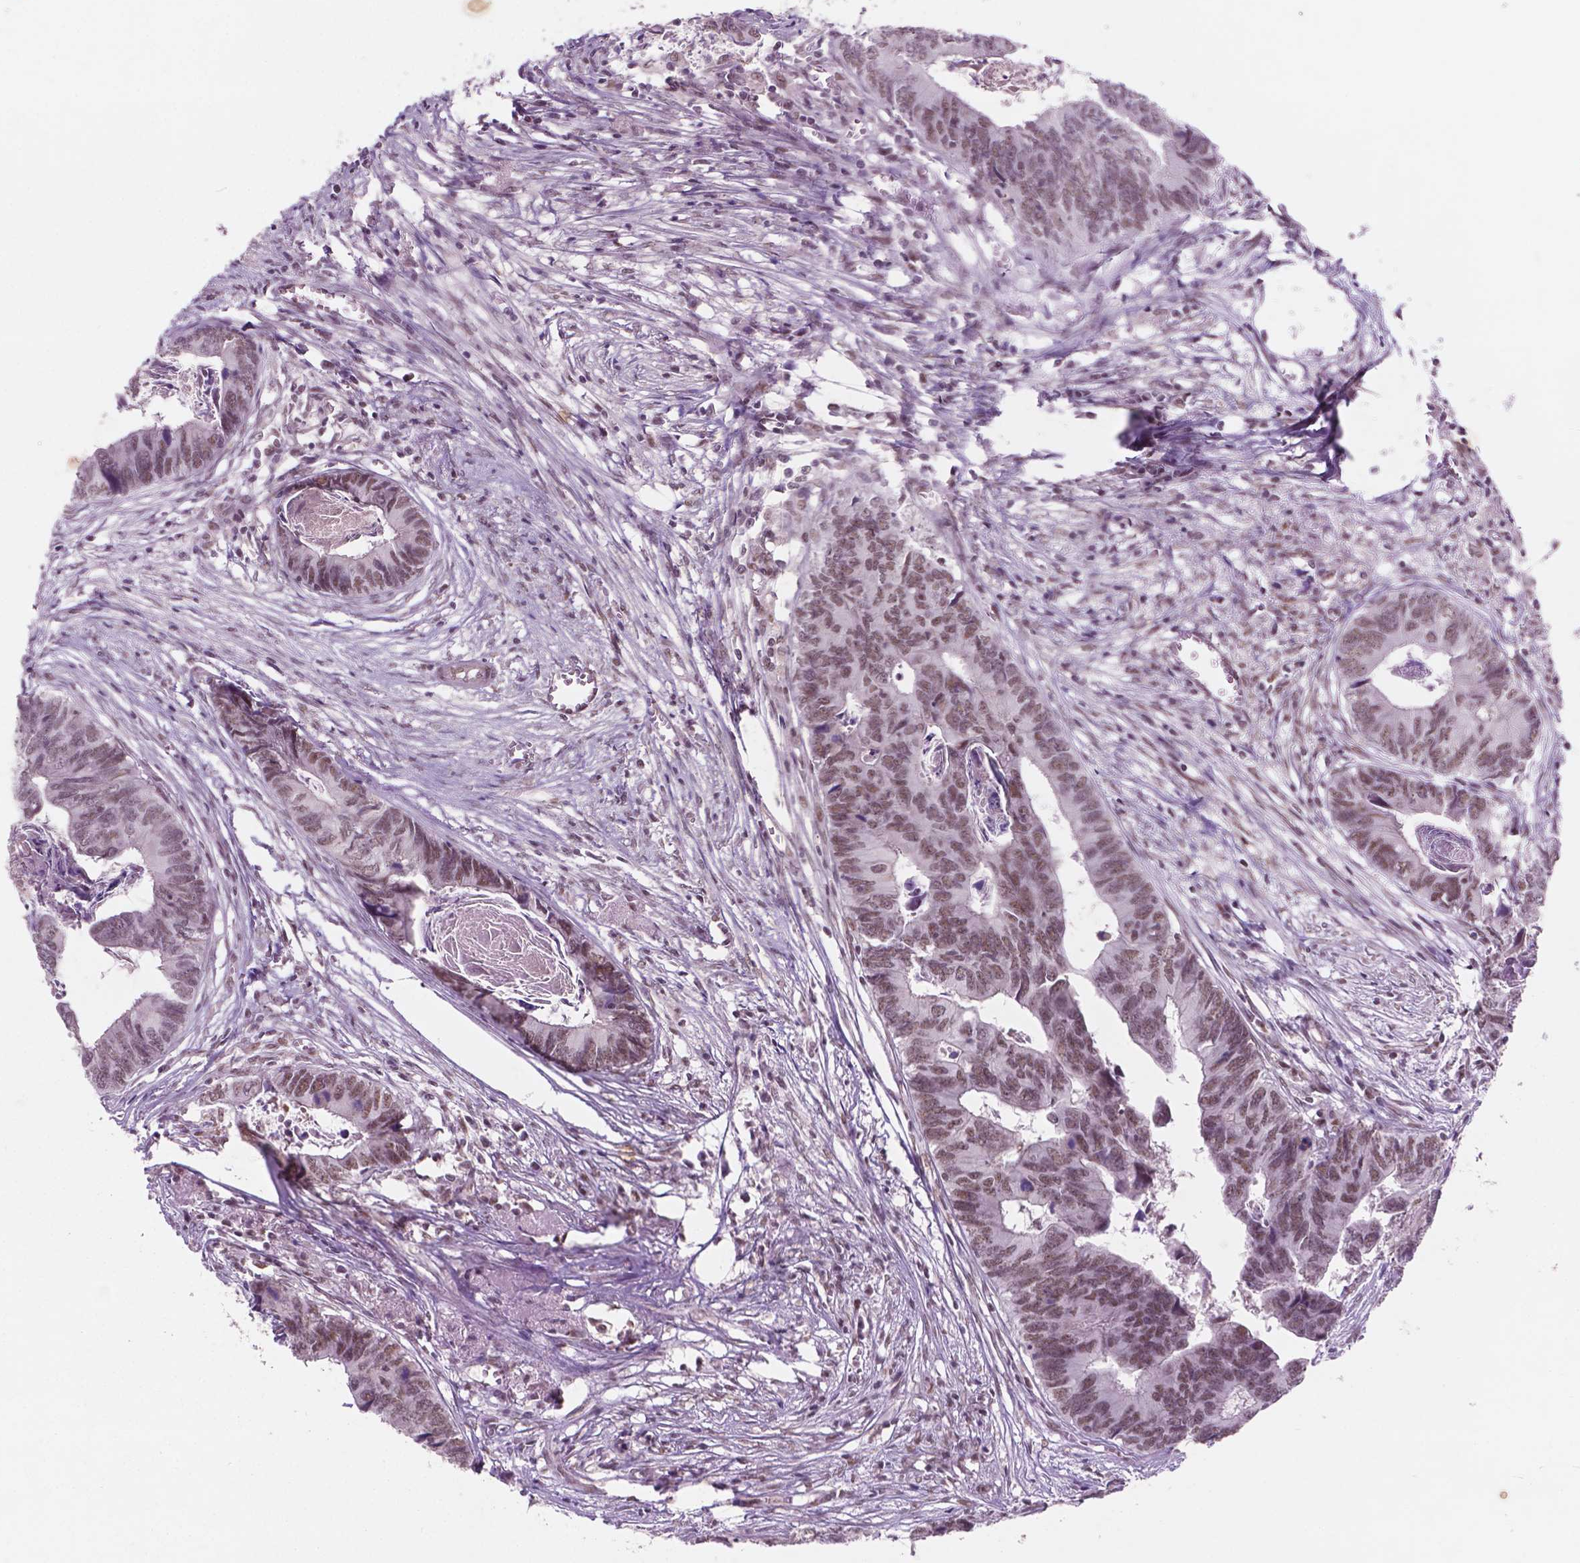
{"staining": {"intensity": "weak", "quantity": ">75%", "location": "nuclear"}, "tissue": "colorectal cancer", "cell_type": "Tumor cells", "image_type": "cancer", "snomed": [{"axis": "morphology", "description": "Adenocarcinoma, NOS"}, {"axis": "topography", "description": "Colon"}], "caption": "Immunohistochemical staining of adenocarcinoma (colorectal) demonstrates low levels of weak nuclear protein staining in about >75% of tumor cells.", "gene": "CTR9", "patient": {"sex": "female", "age": 82}}